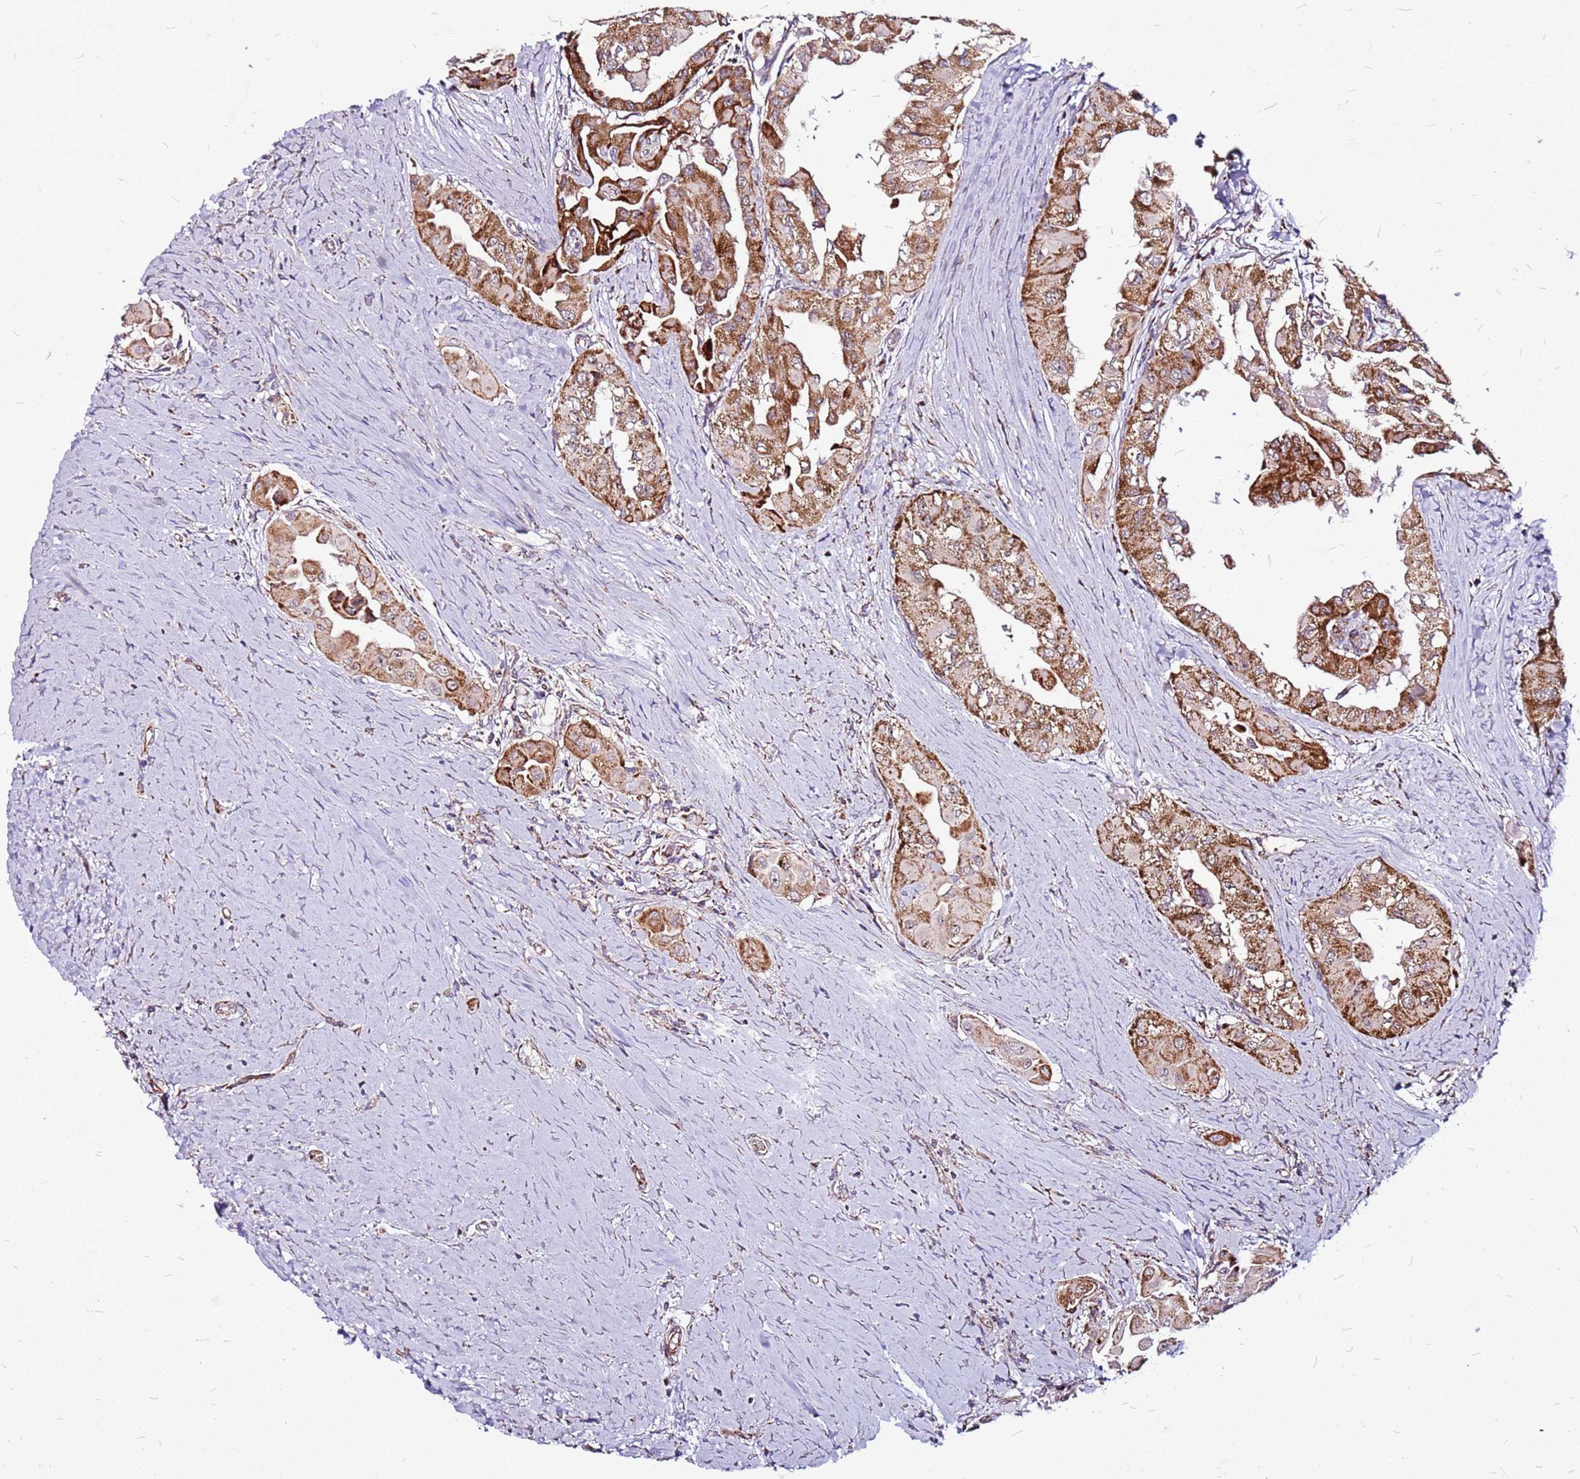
{"staining": {"intensity": "strong", "quantity": ">75%", "location": "cytoplasmic/membranous"}, "tissue": "thyroid cancer", "cell_type": "Tumor cells", "image_type": "cancer", "snomed": [{"axis": "morphology", "description": "Papillary adenocarcinoma, NOS"}, {"axis": "topography", "description": "Thyroid gland"}], "caption": "DAB immunohistochemical staining of human thyroid cancer displays strong cytoplasmic/membranous protein positivity in about >75% of tumor cells. The staining was performed using DAB, with brown indicating positive protein expression. Nuclei are stained blue with hematoxylin.", "gene": "OR51T1", "patient": {"sex": "female", "age": 59}}